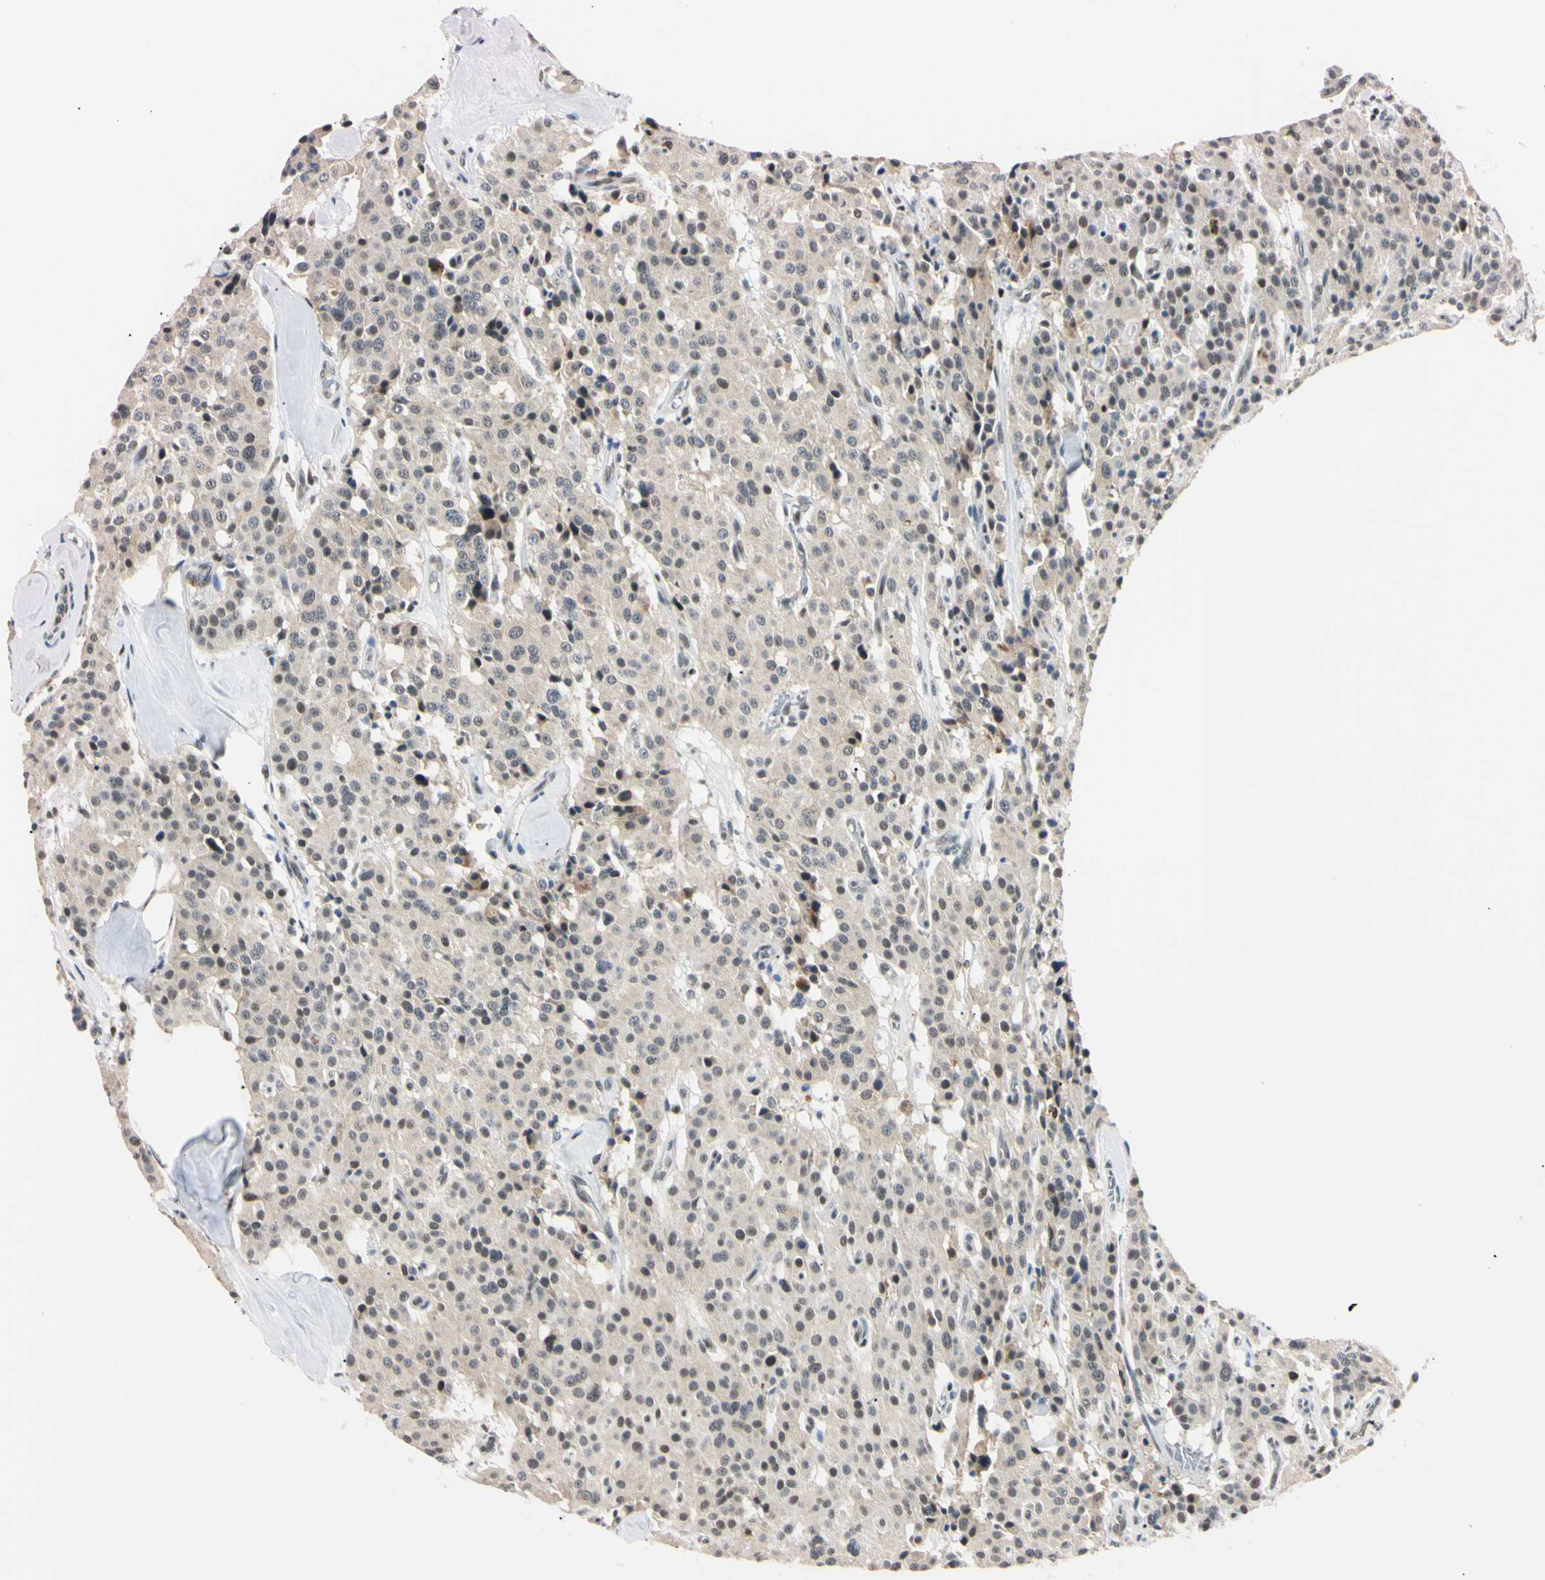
{"staining": {"intensity": "weak", "quantity": "25%-75%", "location": "cytoplasmic/membranous"}, "tissue": "carcinoid", "cell_type": "Tumor cells", "image_type": "cancer", "snomed": [{"axis": "morphology", "description": "Carcinoid, malignant, NOS"}, {"axis": "topography", "description": "Lung"}], "caption": "Tumor cells exhibit weak cytoplasmic/membranous expression in about 25%-75% of cells in carcinoid. (brown staining indicates protein expression, while blue staining denotes nuclei).", "gene": "C1orf174", "patient": {"sex": "male", "age": 30}}